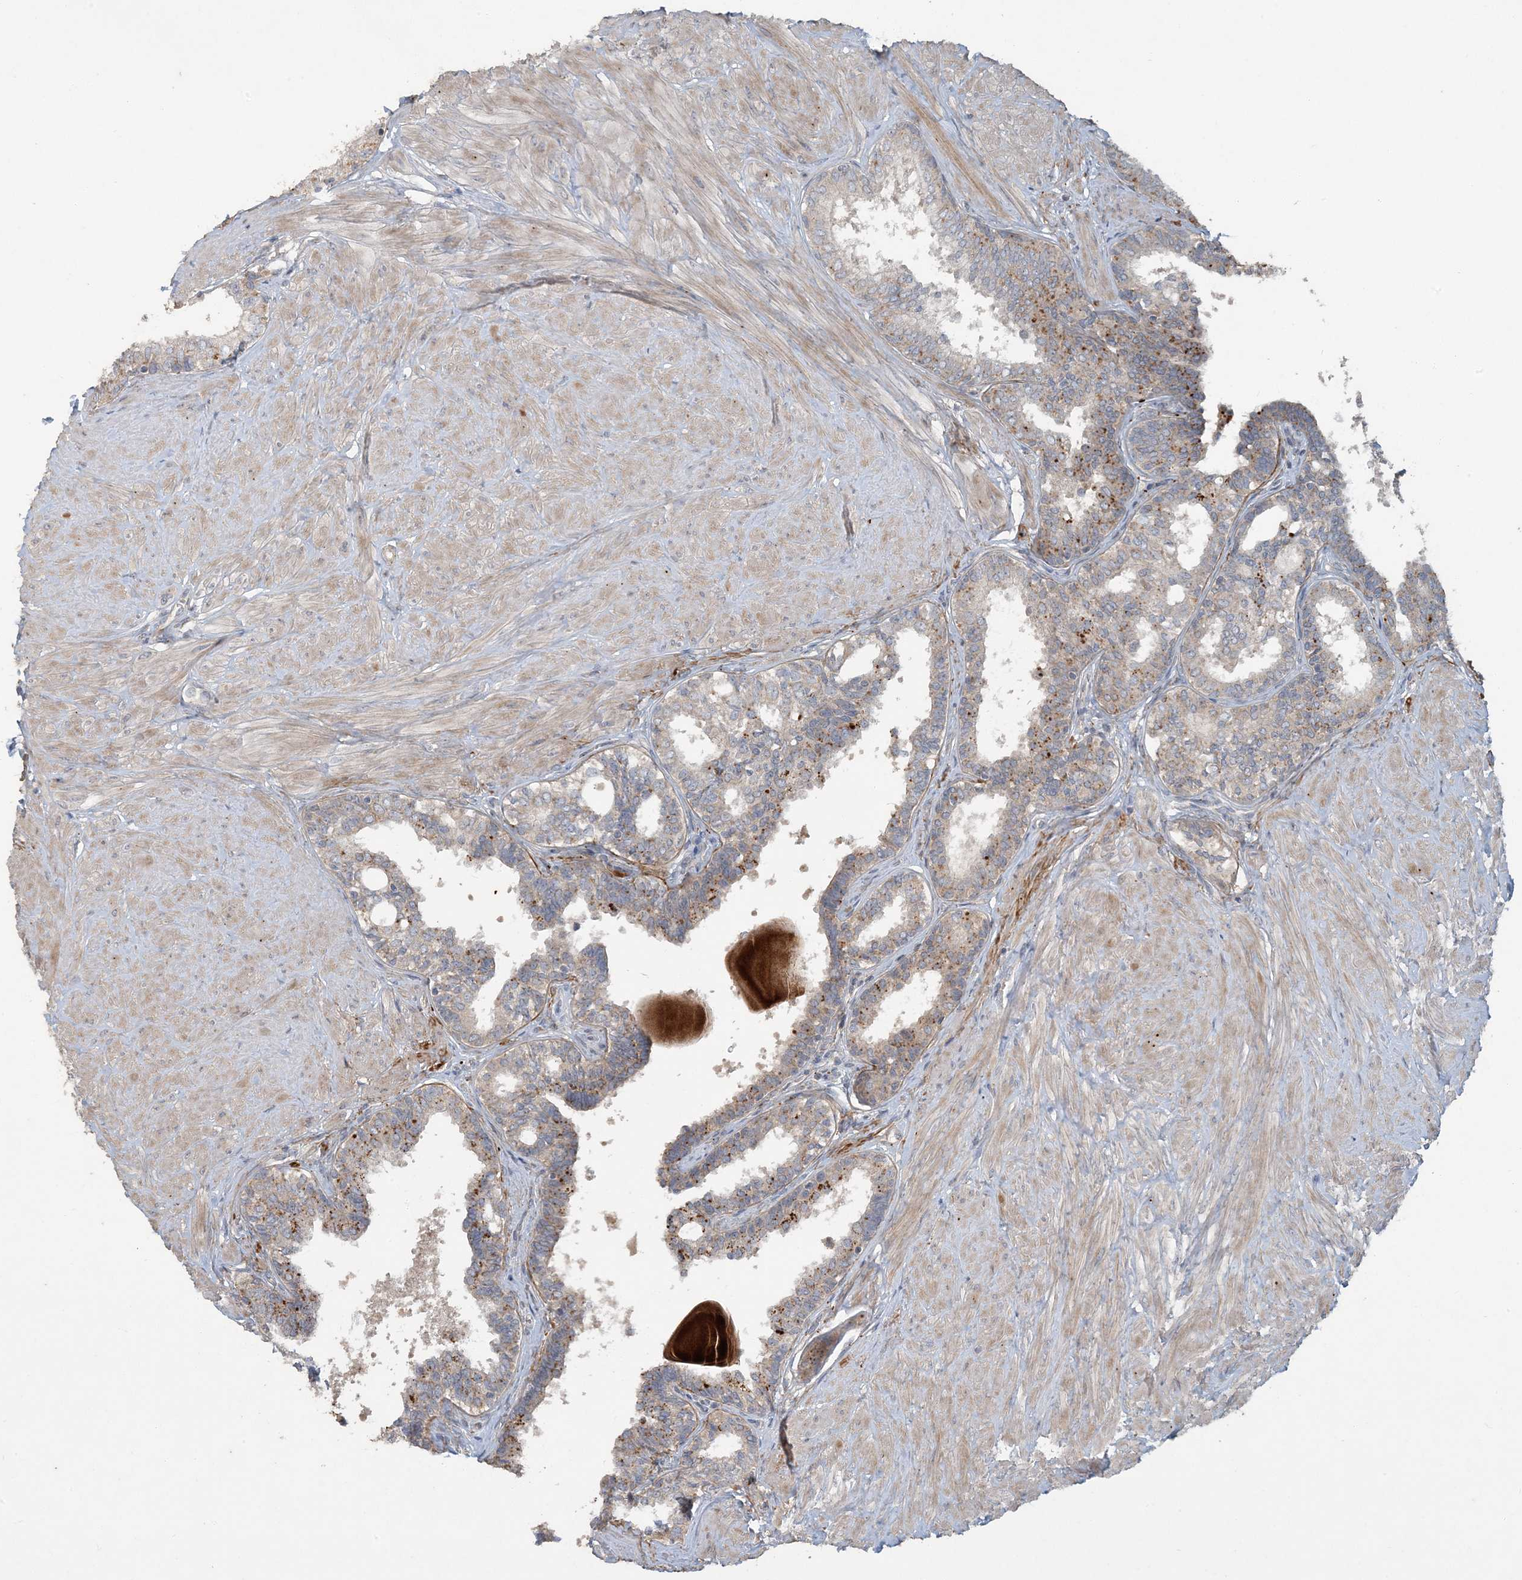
{"staining": {"intensity": "moderate", "quantity": "25%-75%", "location": "cytoplasmic/membranous"}, "tissue": "prostate", "cell_type": "Glandular cells", "image_type": "normal", "snomed": [{"axis": "morphology", "description": "Normal tissue, NOS"}, {"axis": "topography", "description": "Prostate"}], "caption": "DAB immunohistochemical staining of benign human prostate exhibits moderate cytoplasmic/membranous protein expression in approximately 25%-75% of glandular cells. The protein is shown in brown color, while the nuclei are stained blue.", "gene": "LTN1", "patient": {"sex": "male", "age": 48}}